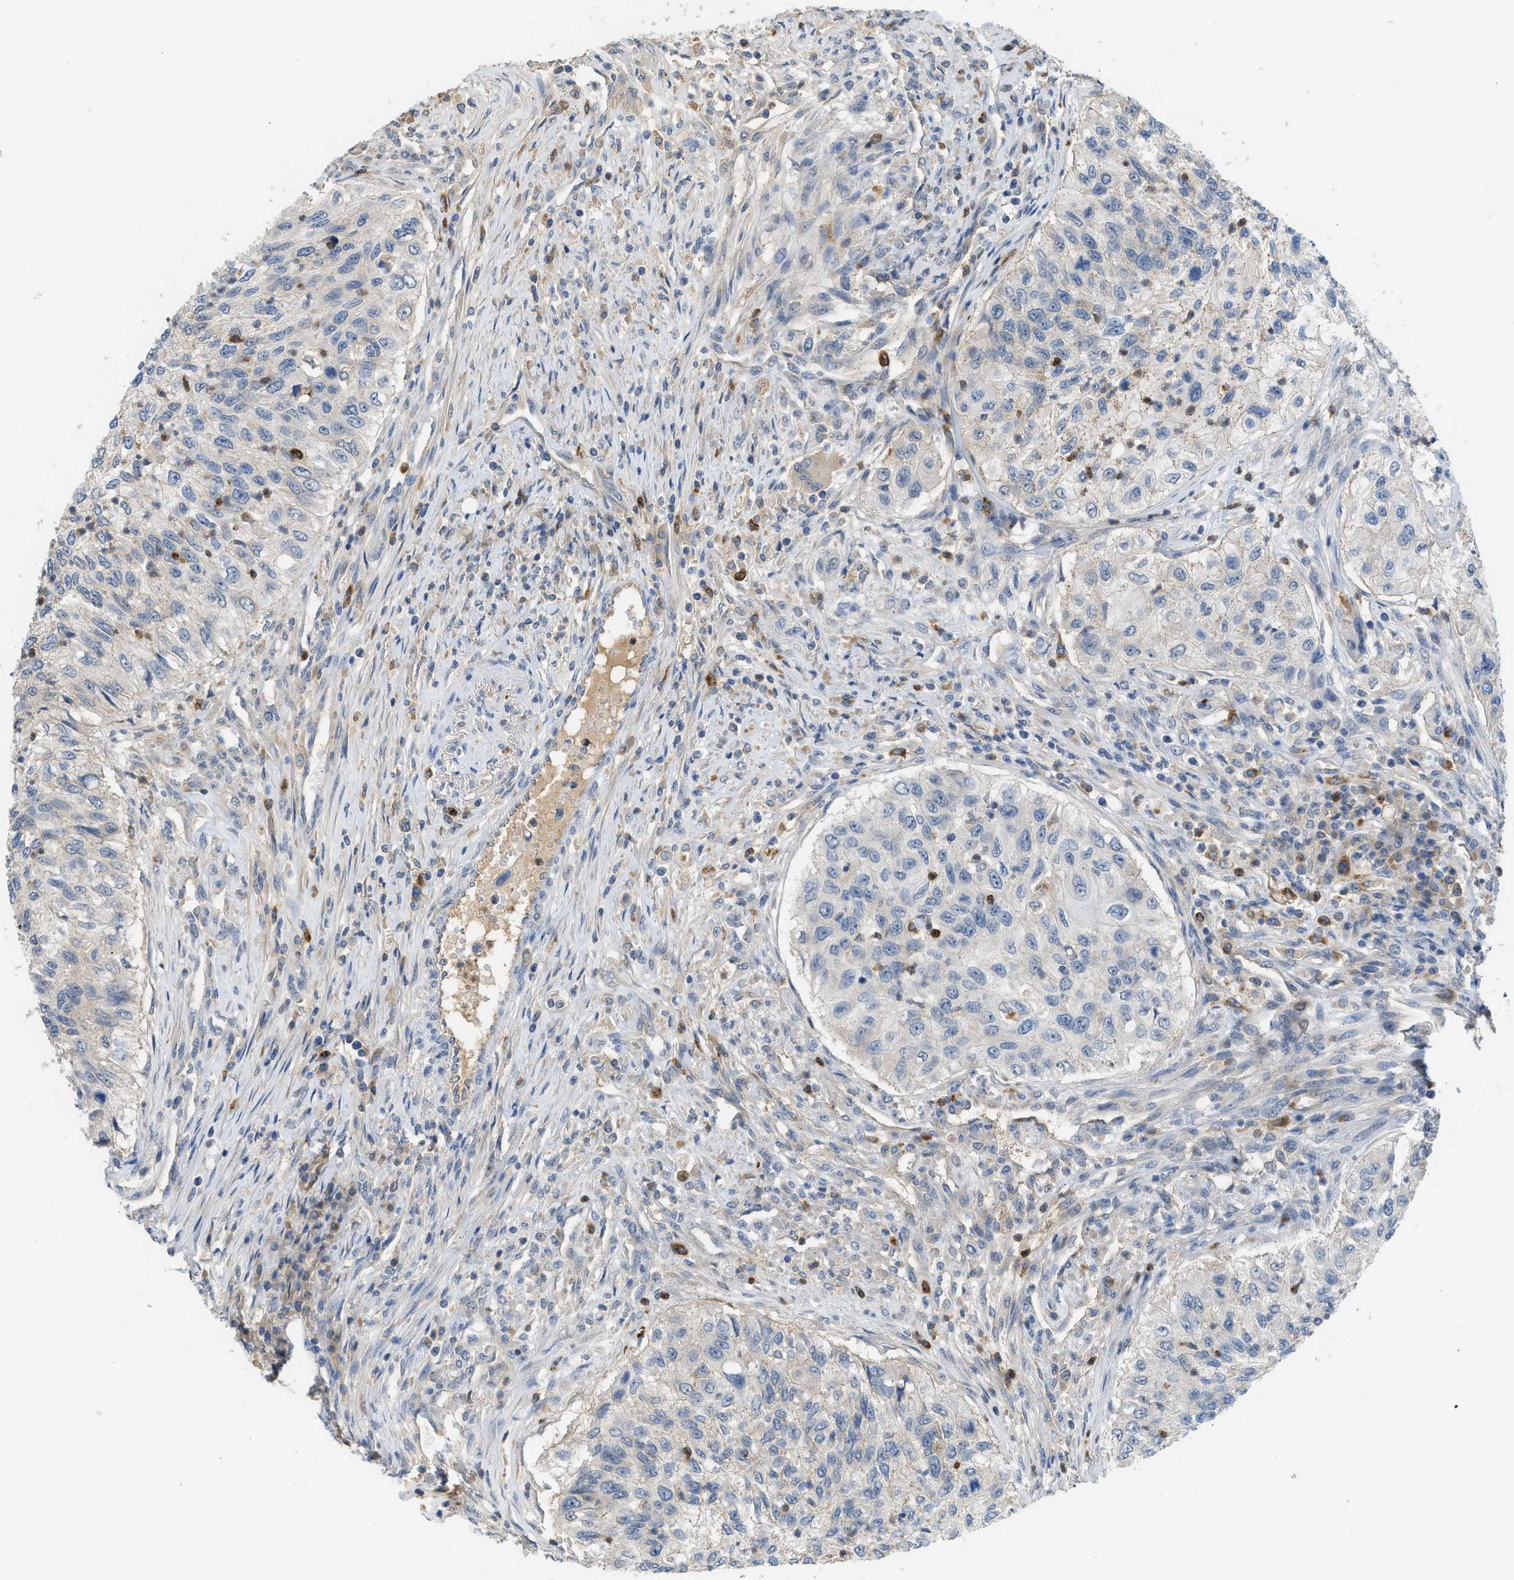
{"staining": {"intensity": "negative", "quantity": "none", "location": "none"}, "tissue": "urothelial cancer", "cell_type": "Tumor cells", "image_type": "cancer", "snomed": [{"axis": "morphology", "description": "Urothelial carcinoma, High grade"}, {"axis": "topography", "description": "Urinary bladder"}], "caption": "Tumor cells are negative for brown protein staining in urothelial cancer. The staining is performed using DAB brown chromogen with nuclei counter-stained in using hematoxylin.", "gene": "RHBDF2", "patient": {"sex": "female", "age": 60}}